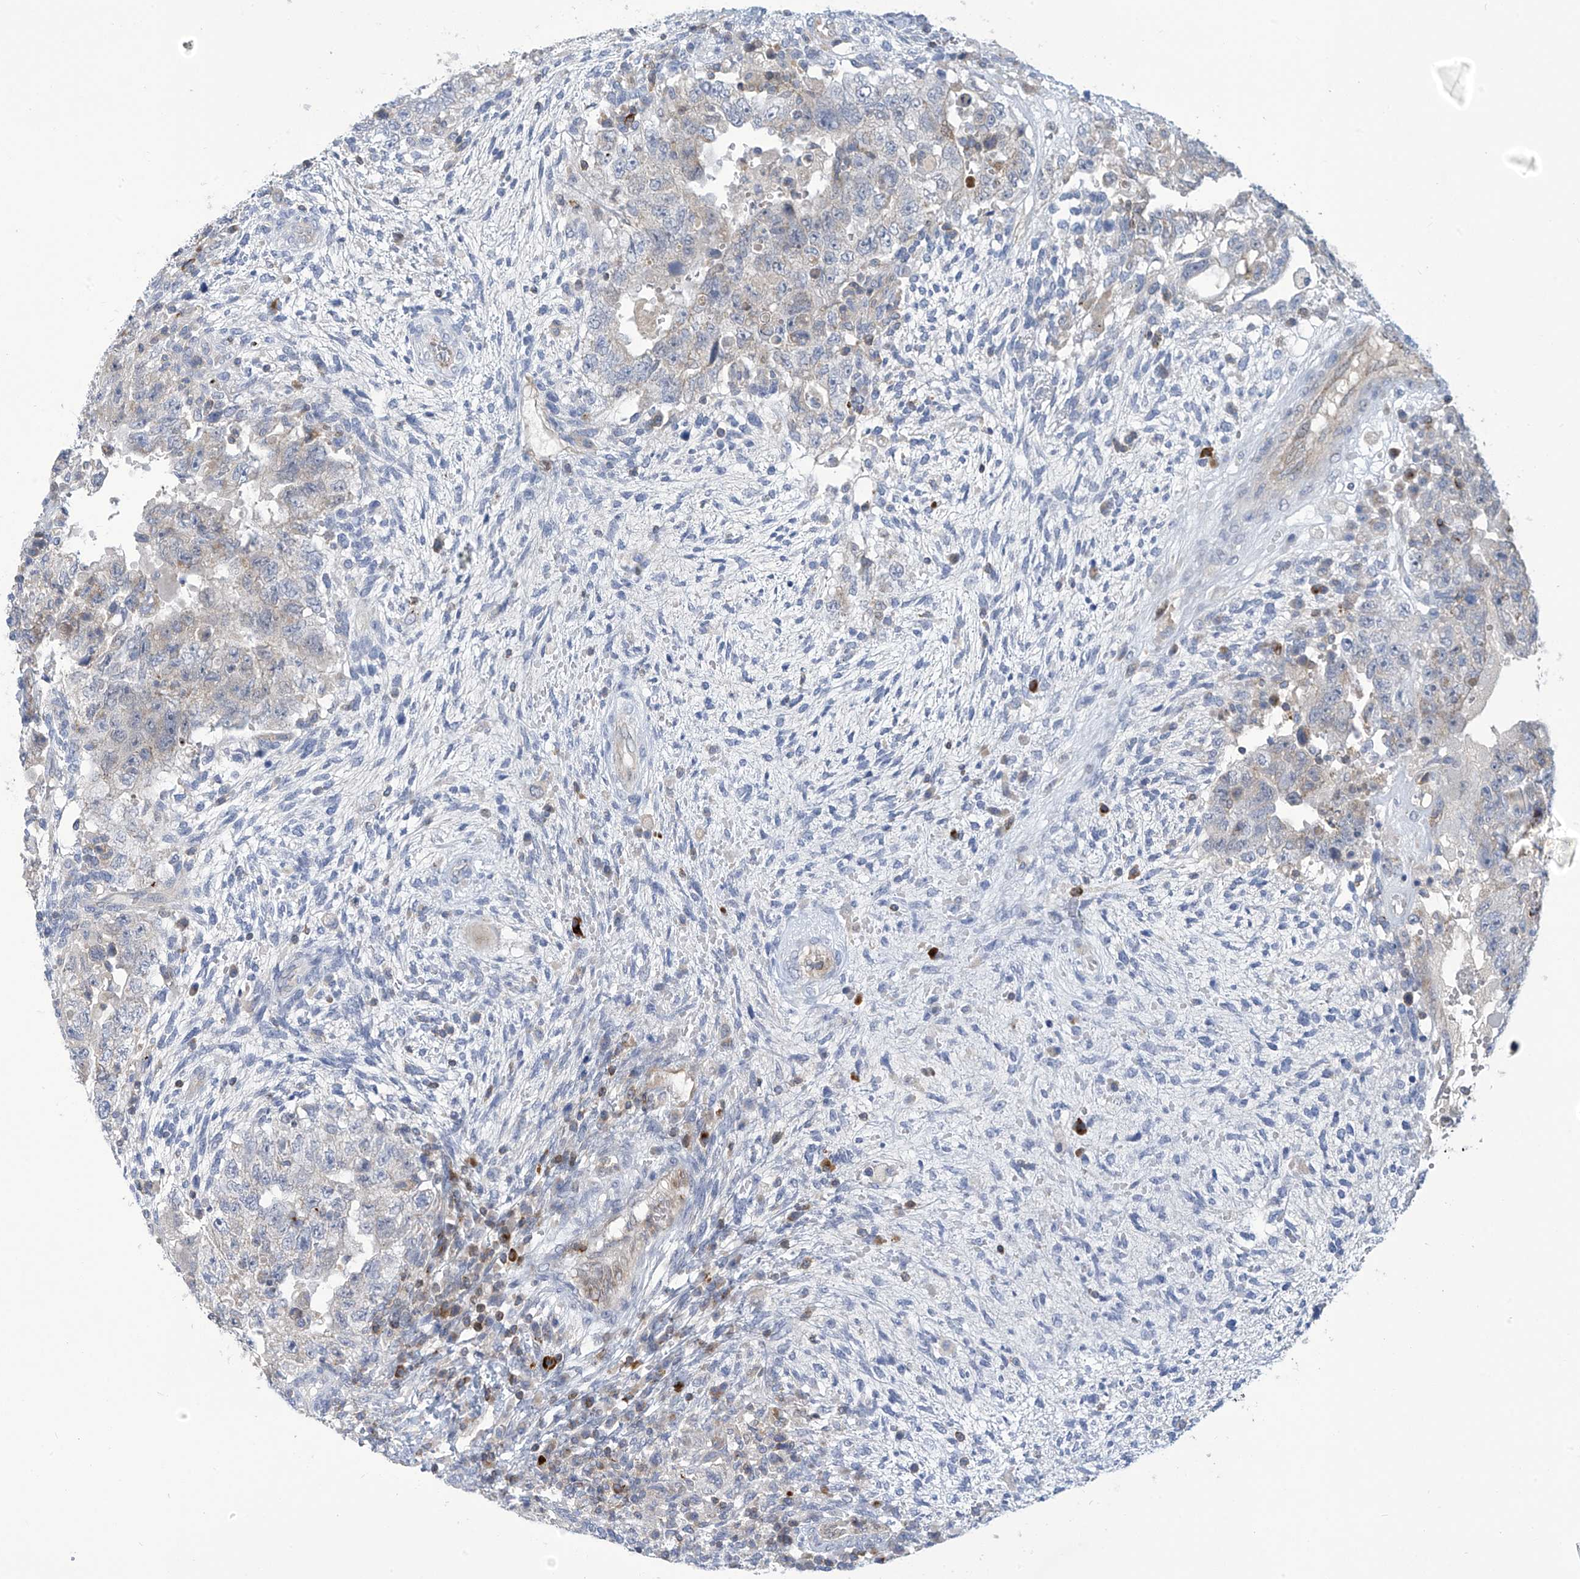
{"staining": {"intensity": "negative", "quantity": "none", "location": "none"}, "tissue": "testis cancer", "cell_type": "Tumor cells", "image_type": "cancer", "snomed": [{"axis": "morphology", "description": "Carcinoma, Embryonal, NOS"}, {"axis": "topography", "description": "Testis"}], "caption": "The photomicrograph demonstrates no staining of tumor cells in embryonal carcinoma (testis).", "gene": "IBA57", "patient": {"sex": "male", "age": 26}}